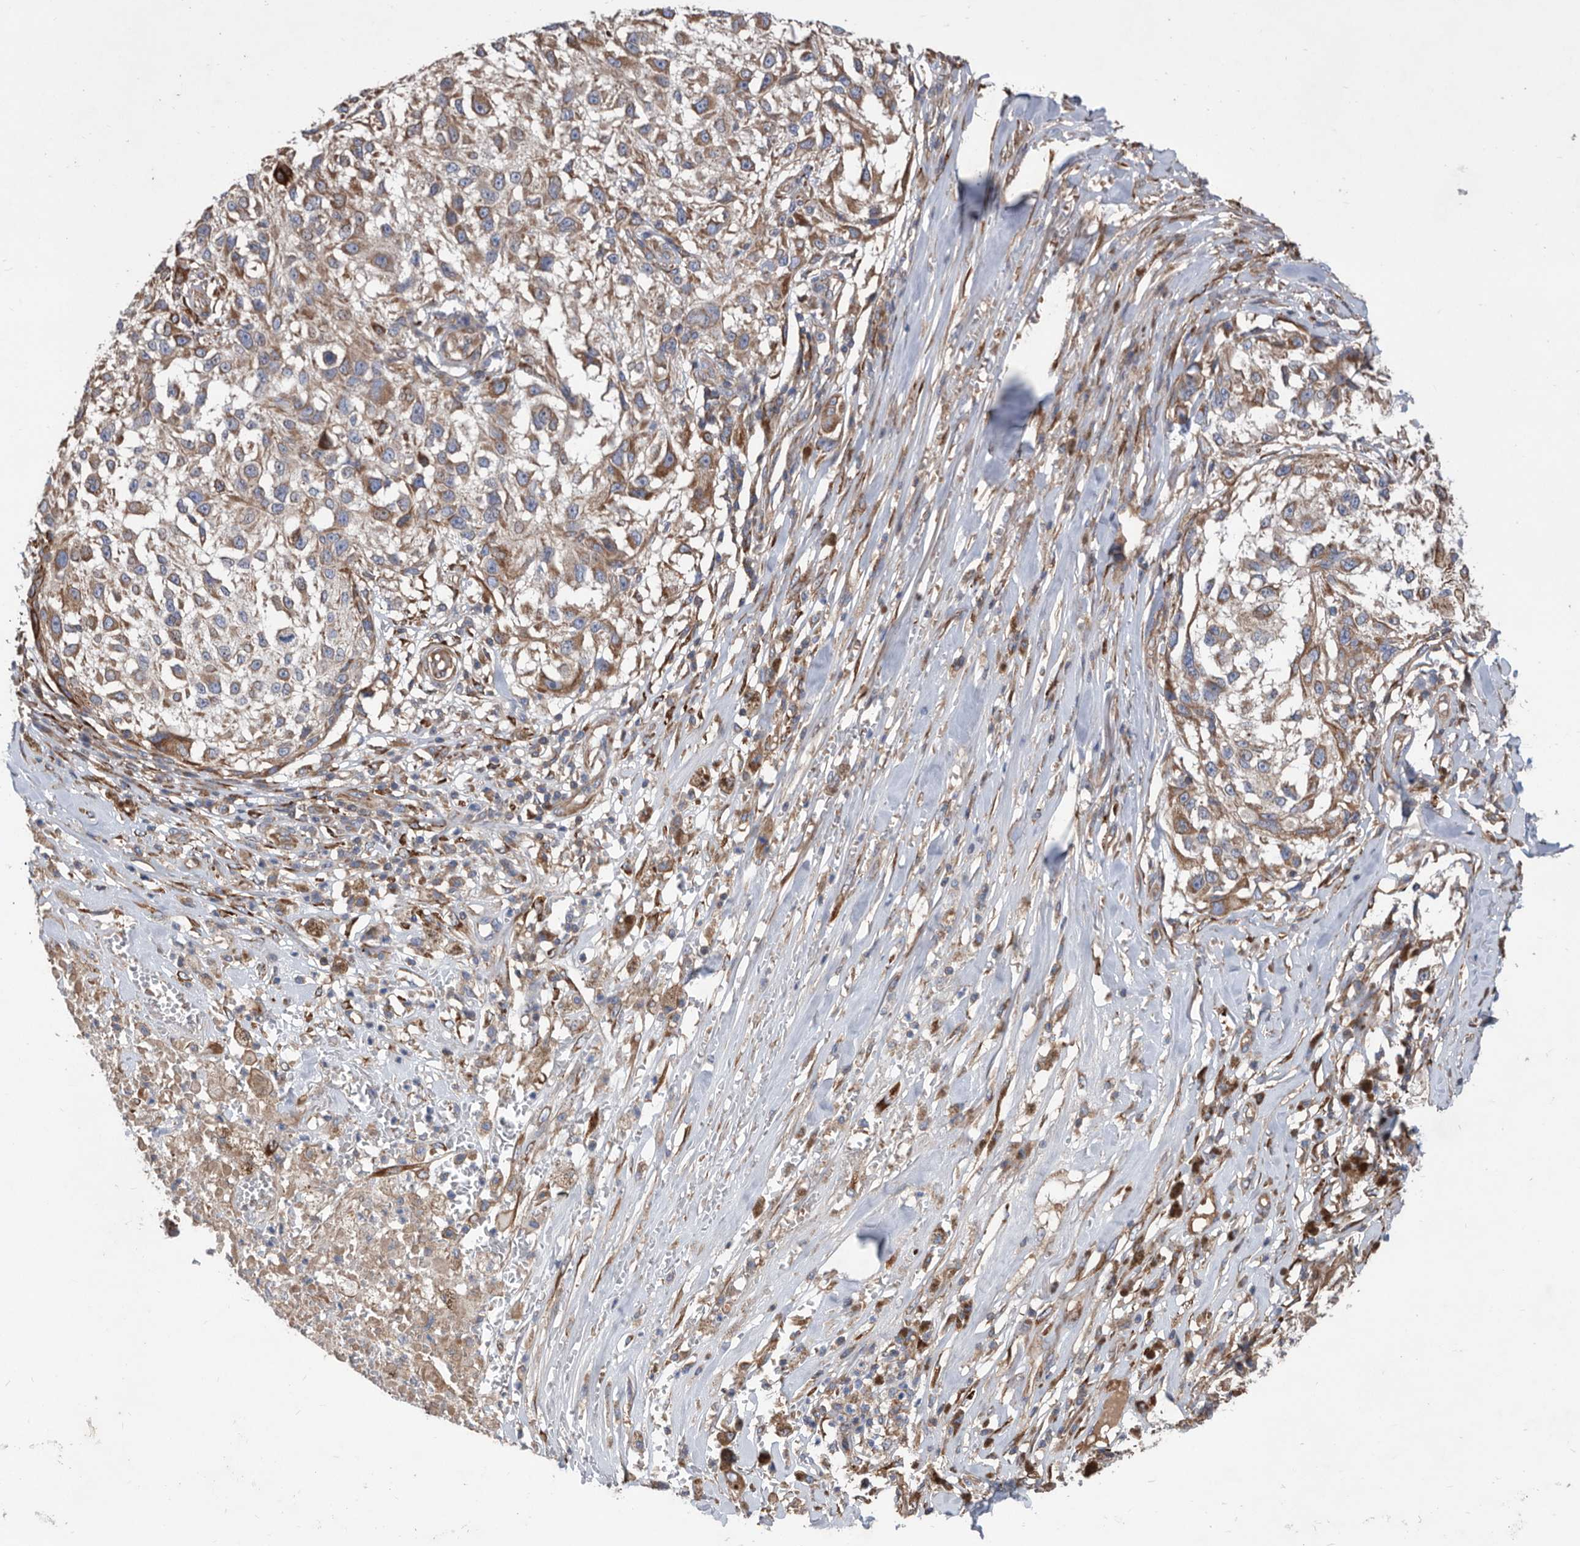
{"staining": {"intensity": "moderate", "quantity": ">75%", "location": "cytoplasmic/membranous"}, "tissue": "melanoma", "cell_type": "Tumor cells", "image_type": "cancer", "snomed": [{"axis": "morphology", "description": "Necrosis, NOS"}, {"axis": "morphology", "description": "Malignant melanoma, NOS"}, {"axis": "topography", "description": "Skin"}], "caption": "A medium amount of moderate cytoplasmic/membranous expression is appreciated in about >75% of tumor cells in melanoma tissue.", "gene": "ATP13A3", "patient": {"sex": "female", "age": 87}}